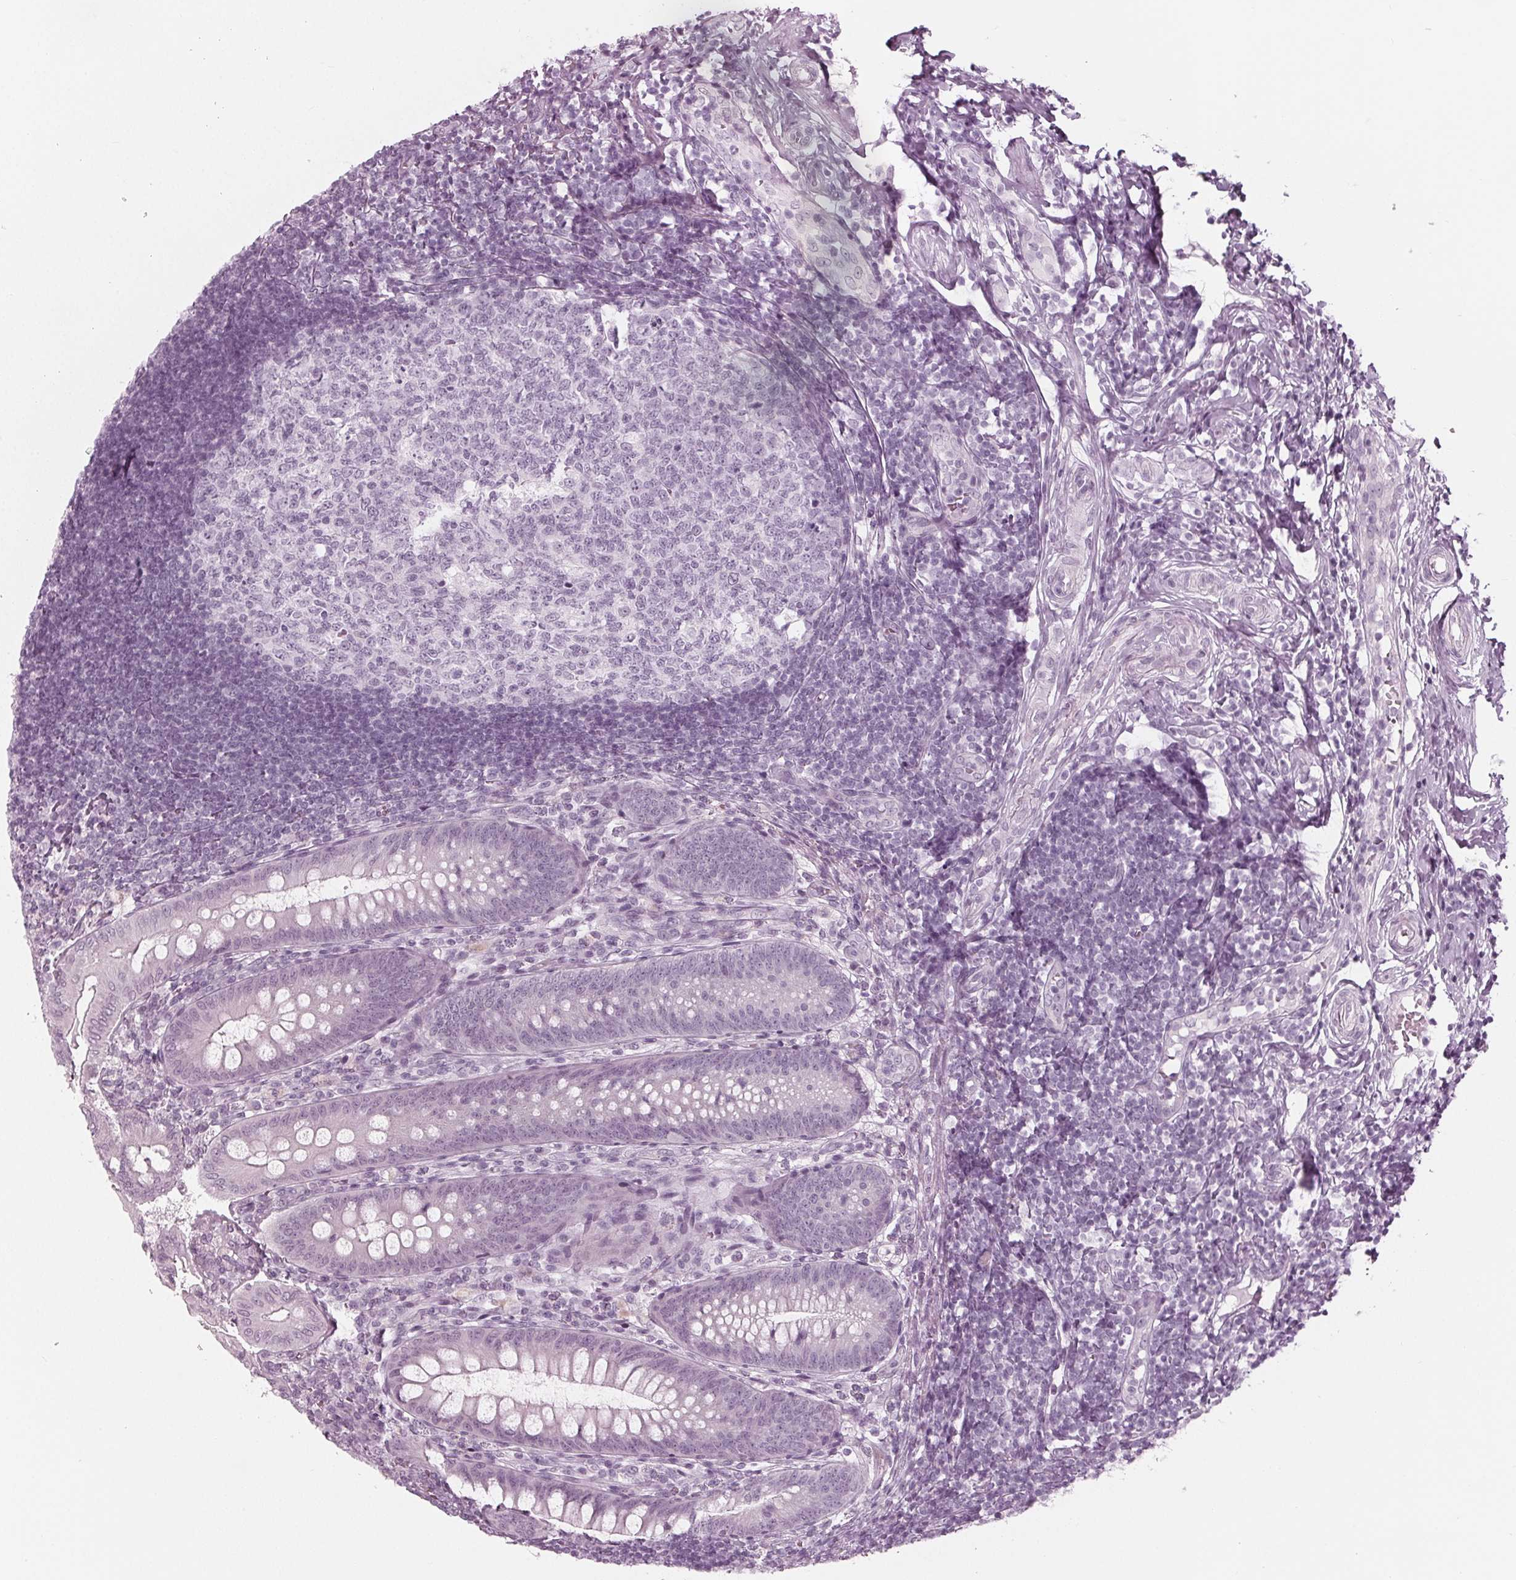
{"staining": {"intensity": "negative", "quantity": "none", "location": "none"}, "tissue": "appendix", "cell_type": "Glandular cells", "image_type": "normal", "snomed": [{"axis": "morphology", "description": "Normal tissue, NOS"}, {"axis": "morphology", "description": "Inflammation, NOS"}, {"axis": "topography", "description": "Appendix"}], "caption": "A high-resolution photomicrograph shows immunohistochemistry staining of normal appendix, which exhibits no significant staining in glandular cells.", "gene": "KRT28", "patient": {"sex": "male", "age": 16}}